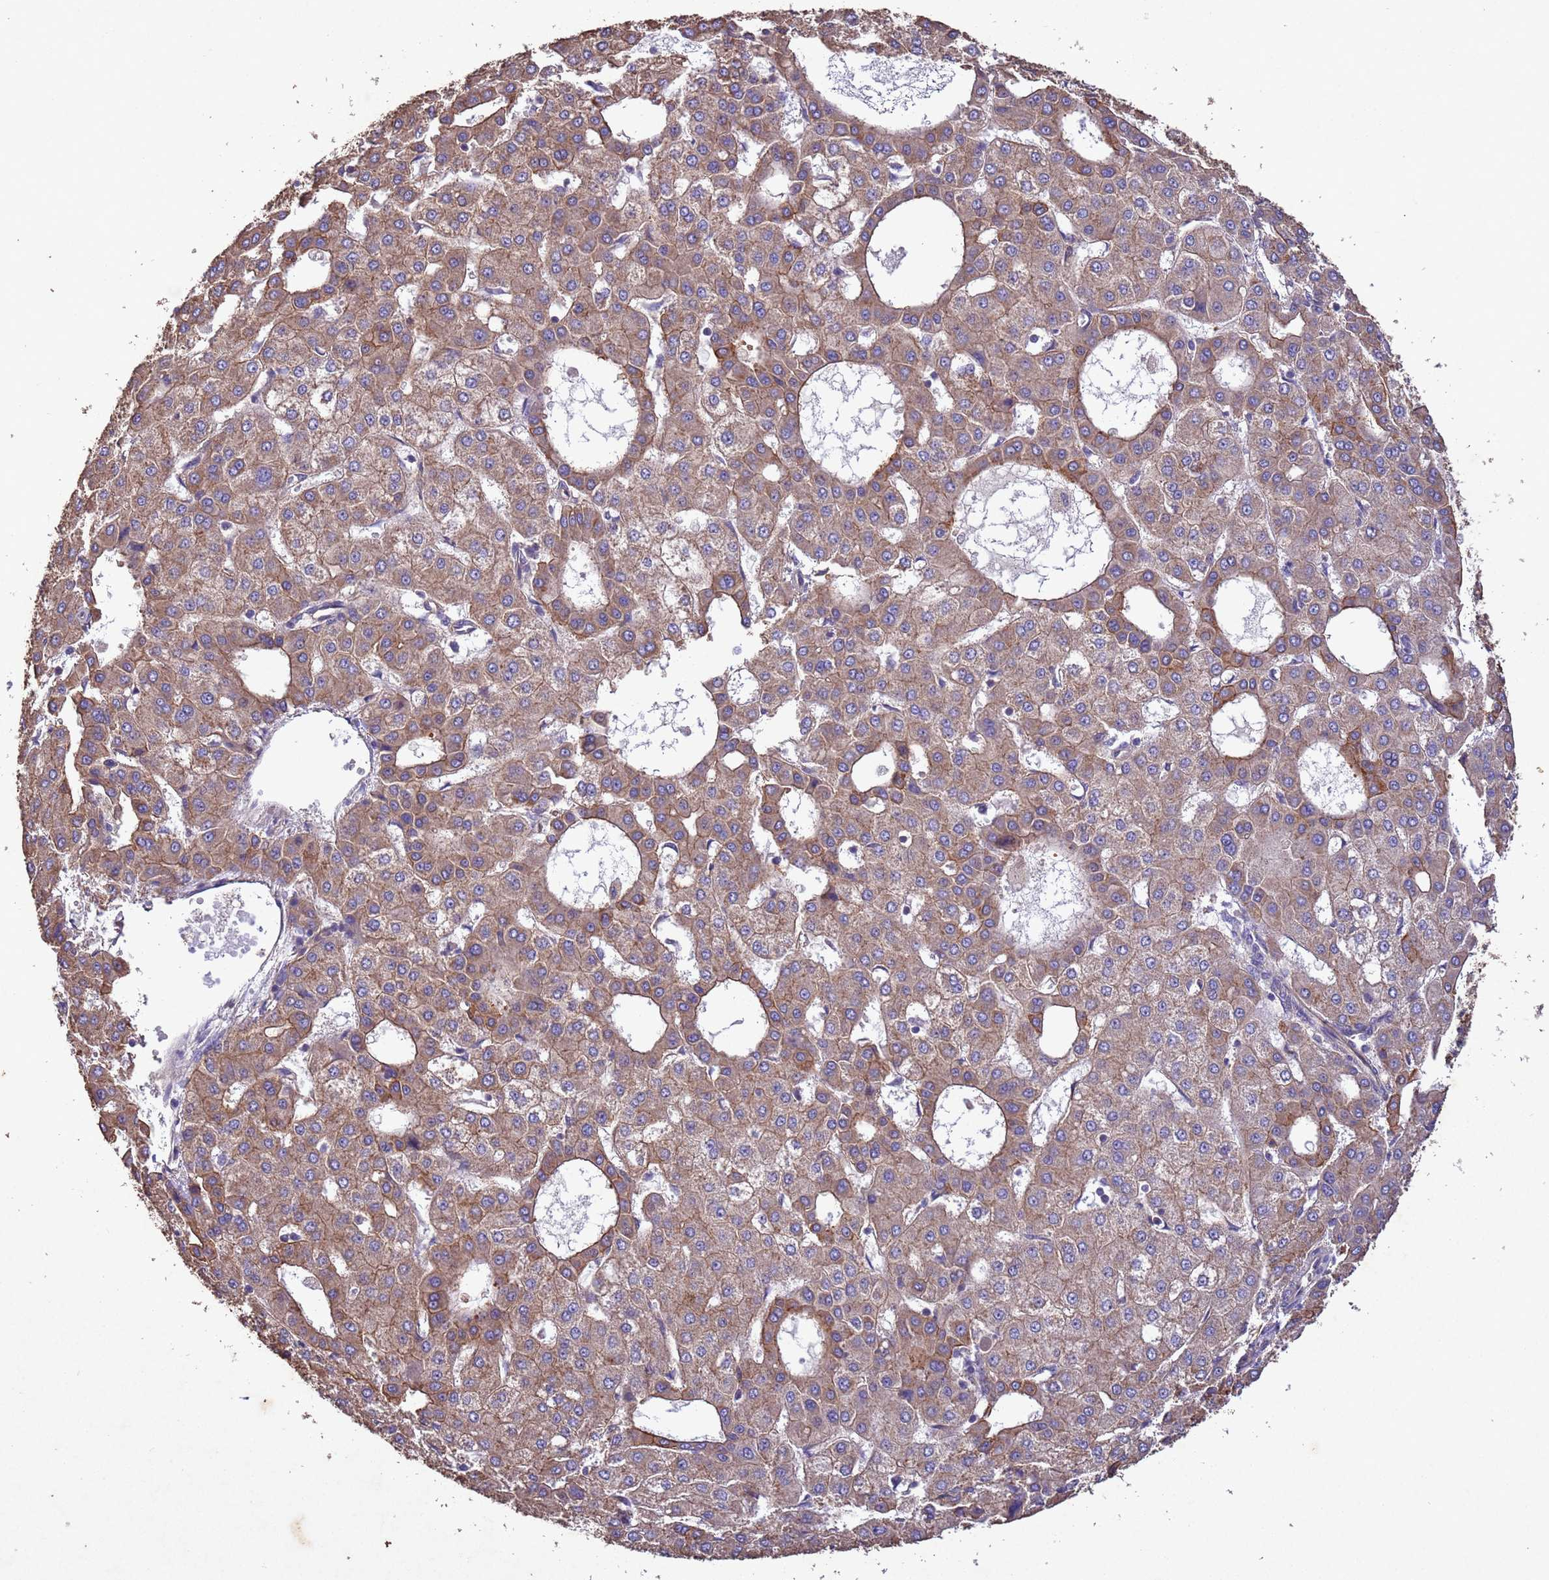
{"staining": {"intensity": "weak", "quantity": ">75%", "location": "cytoplasmic/membranous"}, "tissue": "liver cancer", "cell_type": "Tumor cells", "image_type": "cancer", "snomed": [{"axis": "morphology", "description": "Carcinoma, Hepatocellular, NOS"}, {"axis": "topography", "description": "Liver"}], "caption": "This image reveals immunohistochemistry staining of liver cancer (hepatocellular carcinoma), with low weak cytoplasmic/membranous positivity in about >75% of tumor cells.", "gene": "MTX3", "patient": {"sex": "male", "age": 47}}